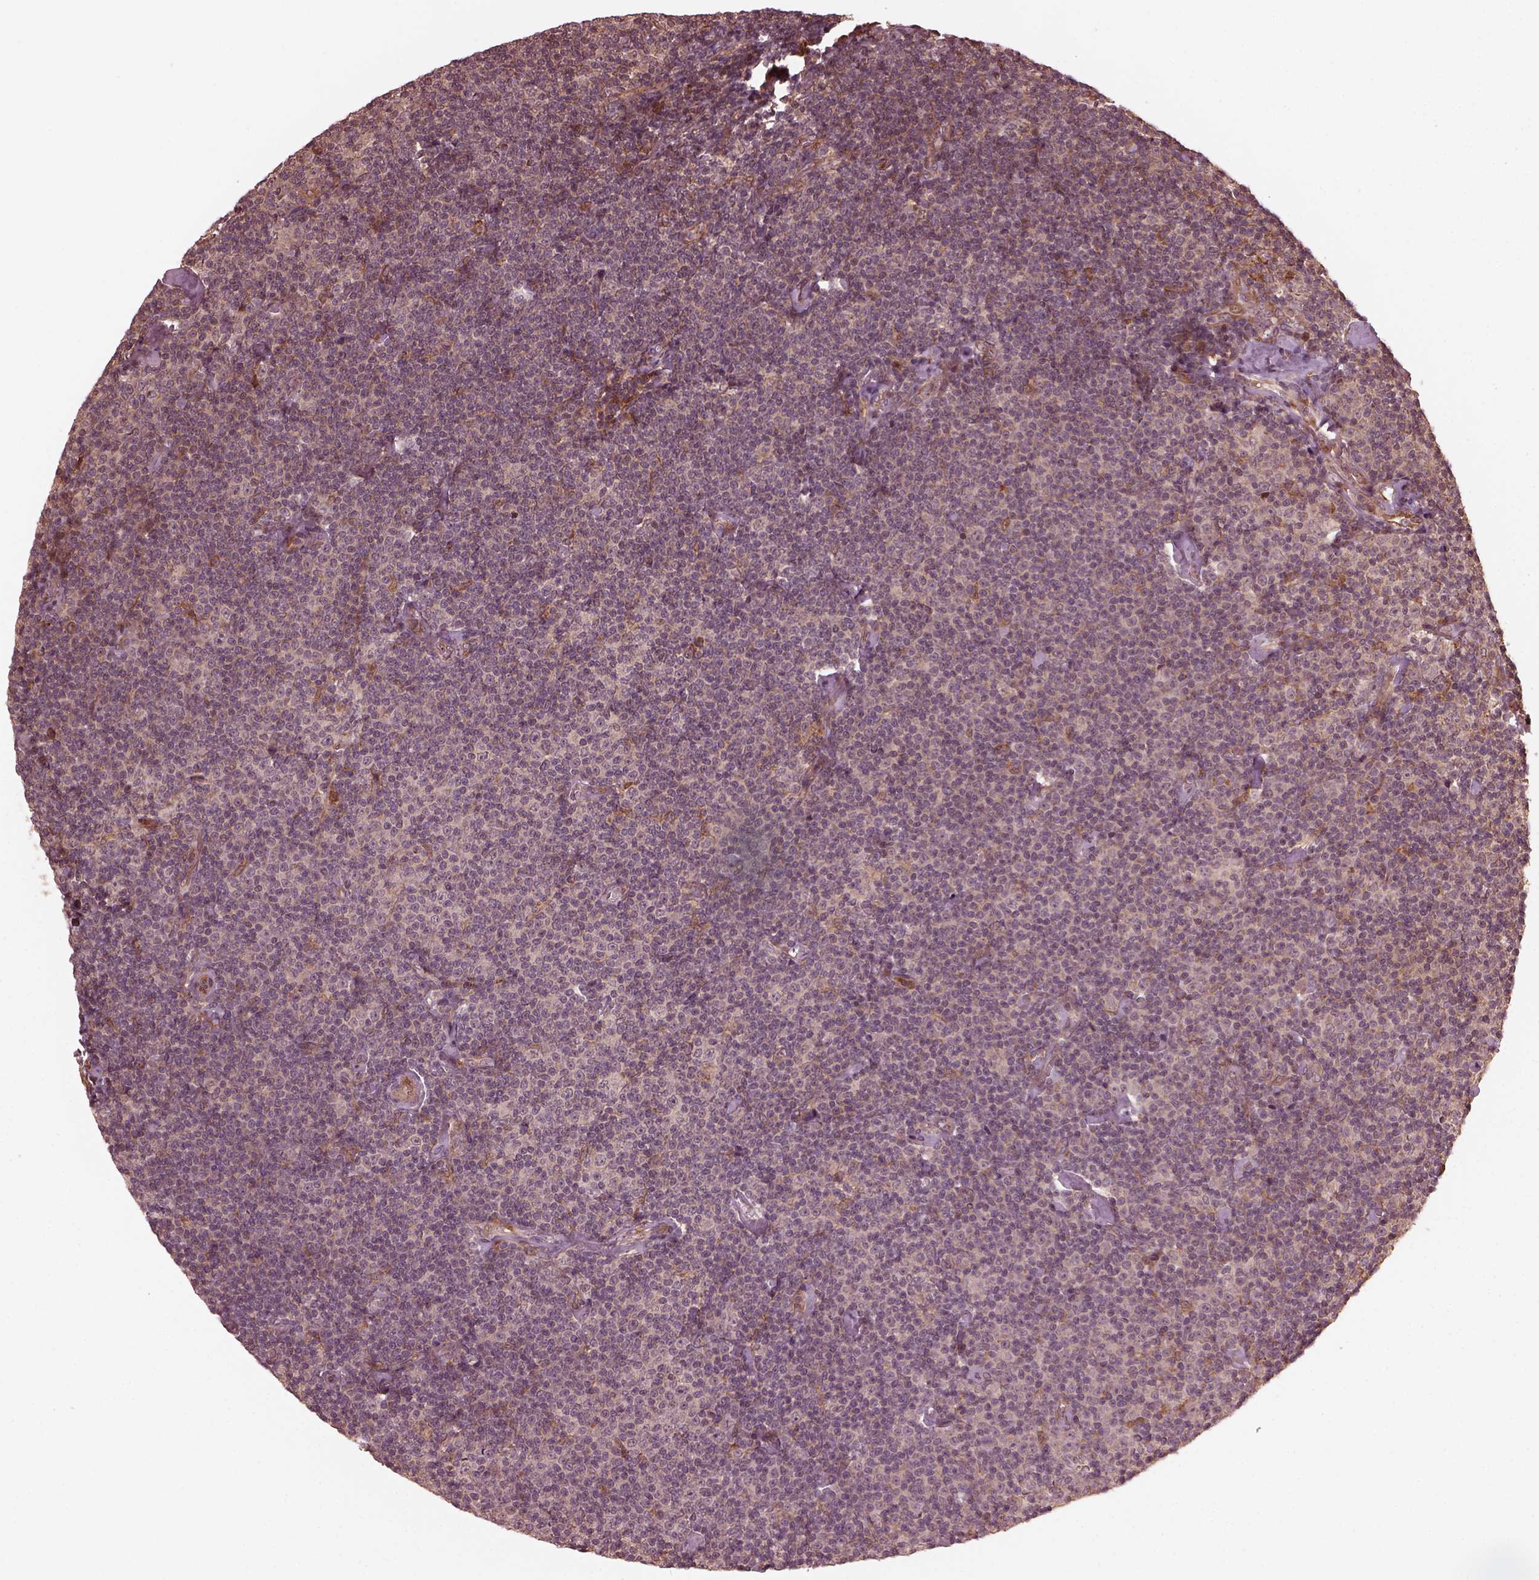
{"staining": {"intensity": "negative", "quantity": "none", "location": "none"}, "tissue": "lymphoma", "cell_type": "Tumor cells", "image_type": "cancer", "snomed": [{"axis": "morphology", "description": "Malignant lymphoma, non-Hodgkin's type, Low grade"}, {"axis": "topography", "description": "Lymph node"}], "caption": "Tumor cells are negative for protein expression in human lymphoma.", "gene": "ZNF292", "patient": {"sex": "male", "age": 81}}